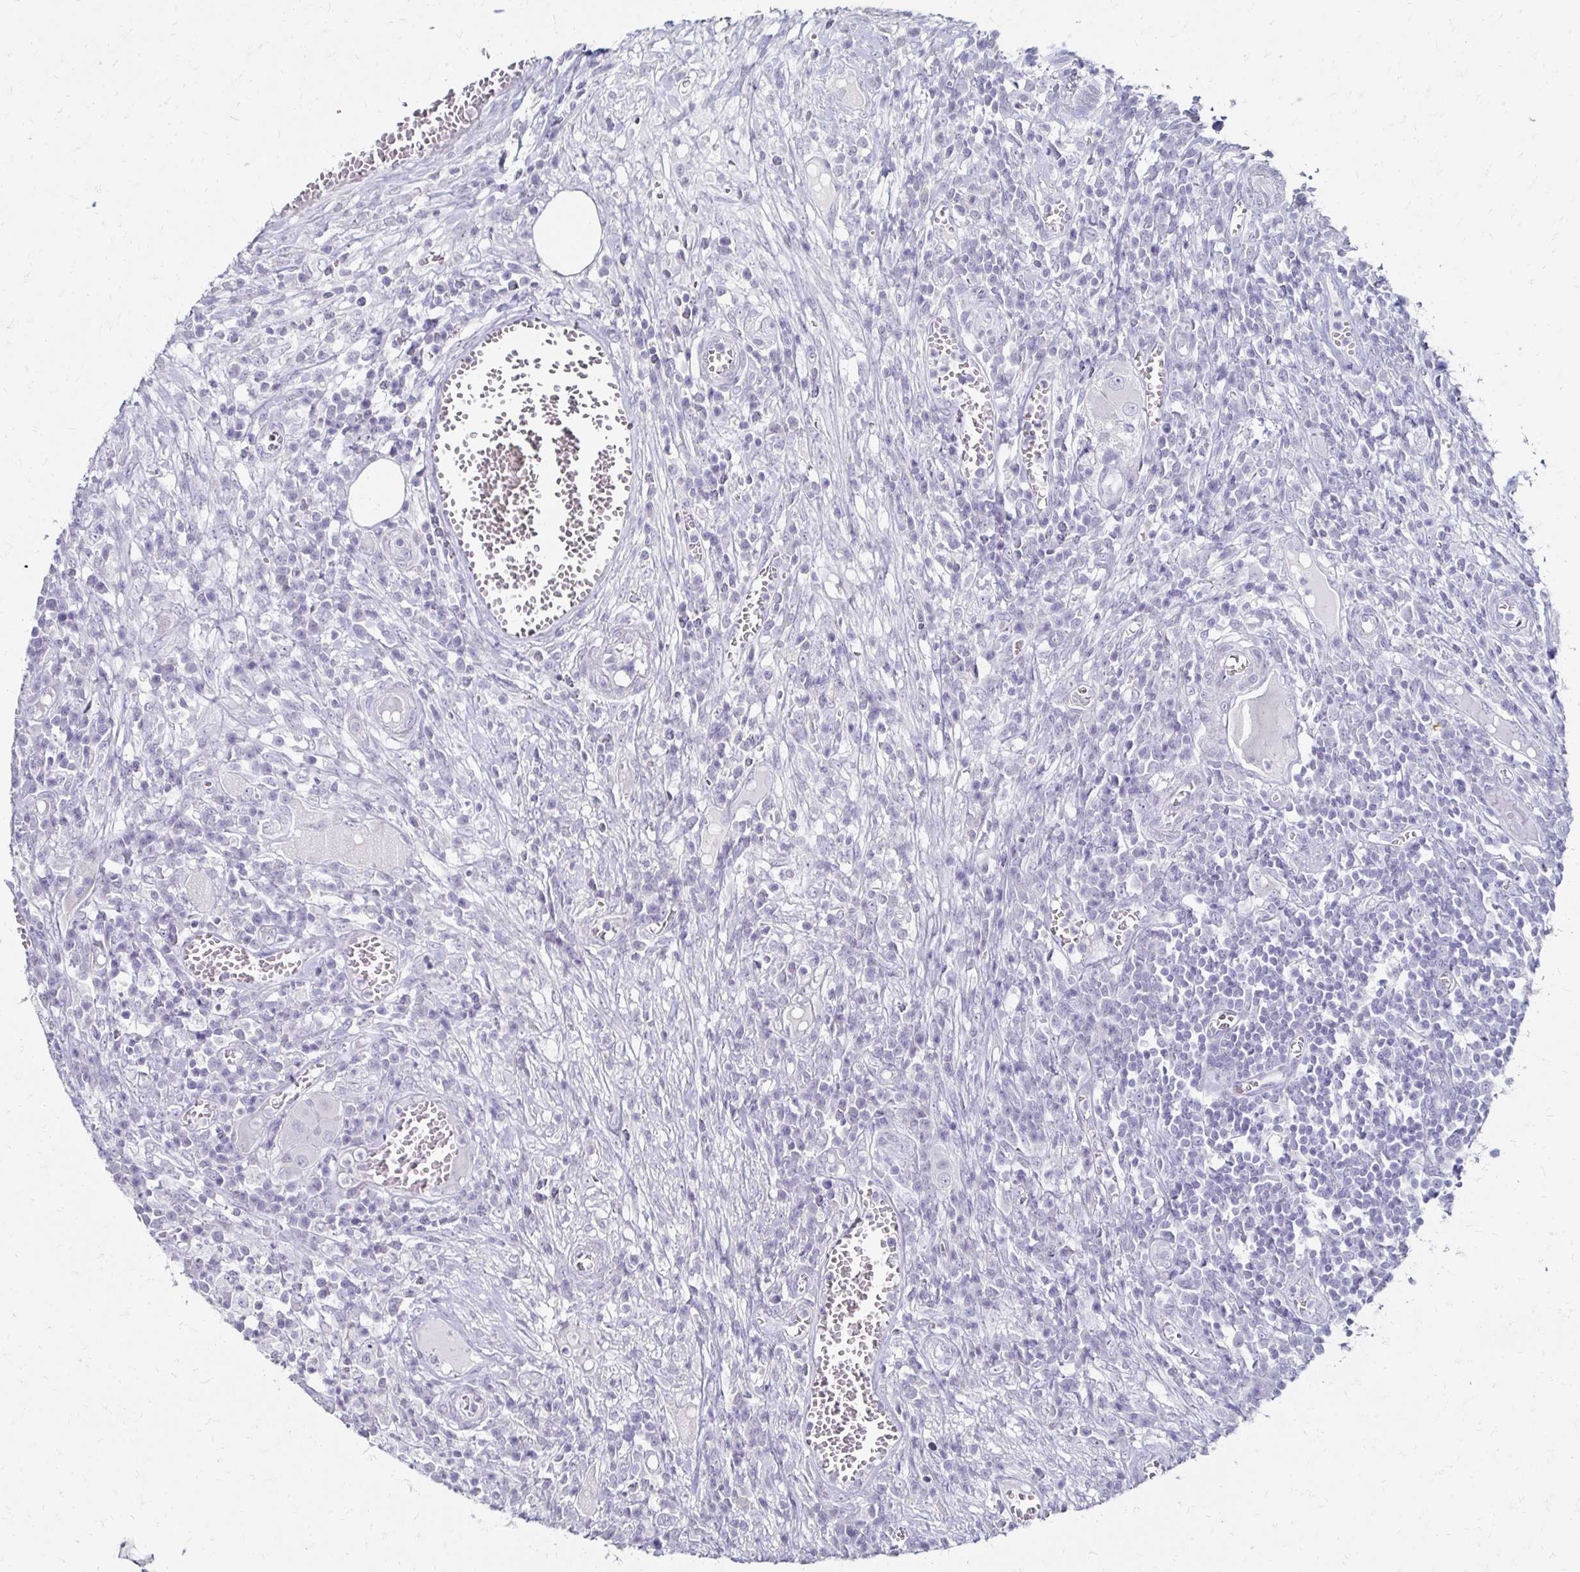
{"staining": {"intensity": "negative", "quantity": "none", "location": "none"}, "tissue": "colorectal cancer", "cell_type": "Tumor cells", "image_type": "cancer", "snomed": [{"axis": "morphology", "description": "Normal tissue, NOS"}, {"axis": "morphology", "description": "Adenocarcinoma, NOS"}, {"axis": "topography", "description": "Colon"}], "caption": "An IHC micrograph of colorectal cancer is shown. There is no staining in tumor cells of colorectal cancer.", "gene": "TOMM34", "patient": {"sex": "male", "age": 65}}